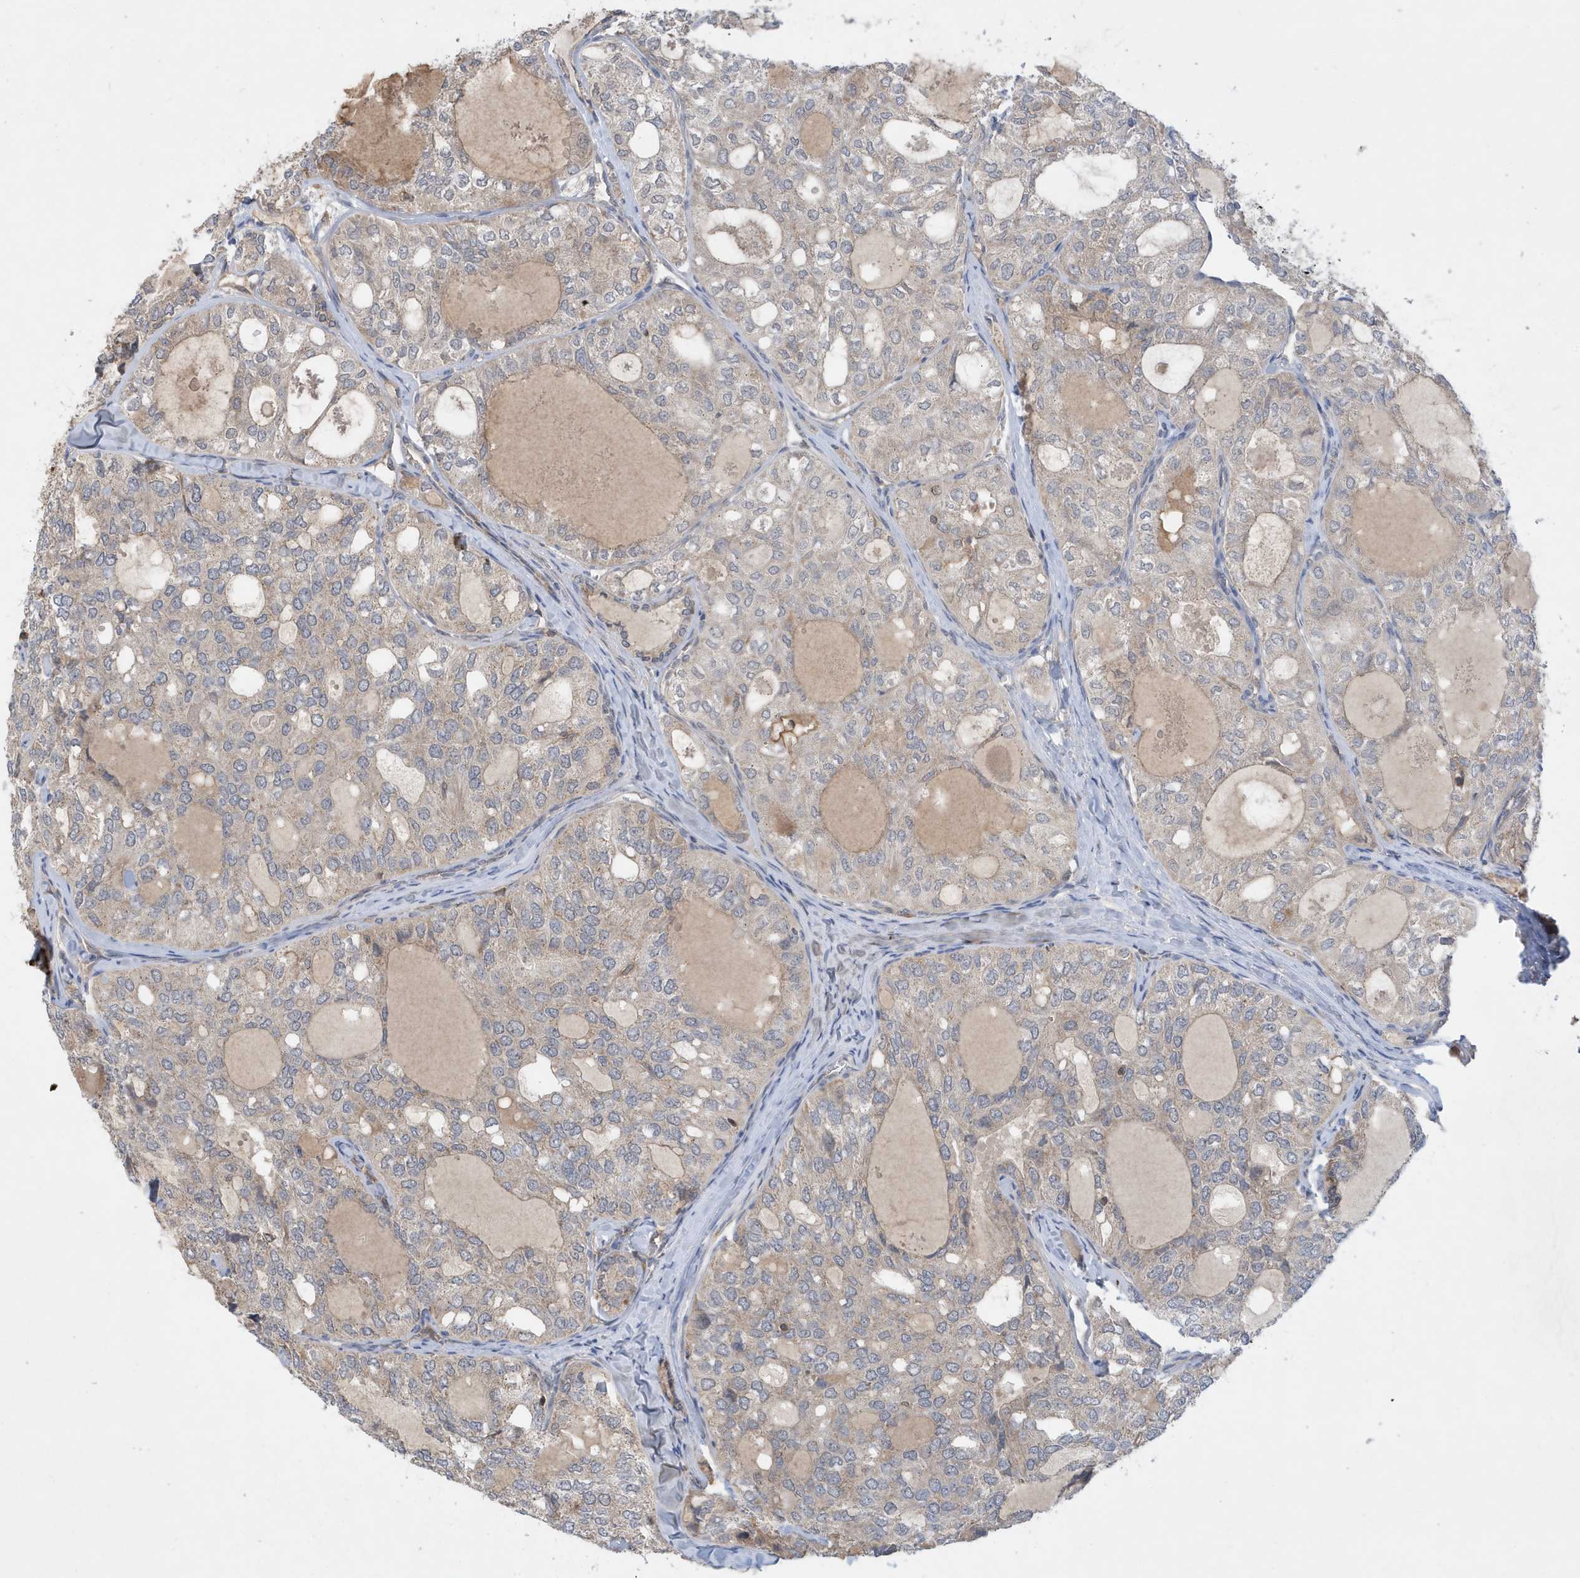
{"staining": {"intensity": "weak", "quantity": "<25%", "location": "cytoplasmic/membranous"}, "tissue": "thyroid cancer", "cell_type": "Tumor cells", "image_type": "cancer", "snomed": [{"axis": "morphology", "description": "Follicular adenoma carcinoma, NOS"}, {"axis": "topography", "description": "Thyroid gland"}], "caption": "The immunohistochemistry micrograph has no significant positivity in tumor cells of thyroid cancer tissue.", "gene": "NSUN3", "patient": {"sex": "male", "age": 75}}